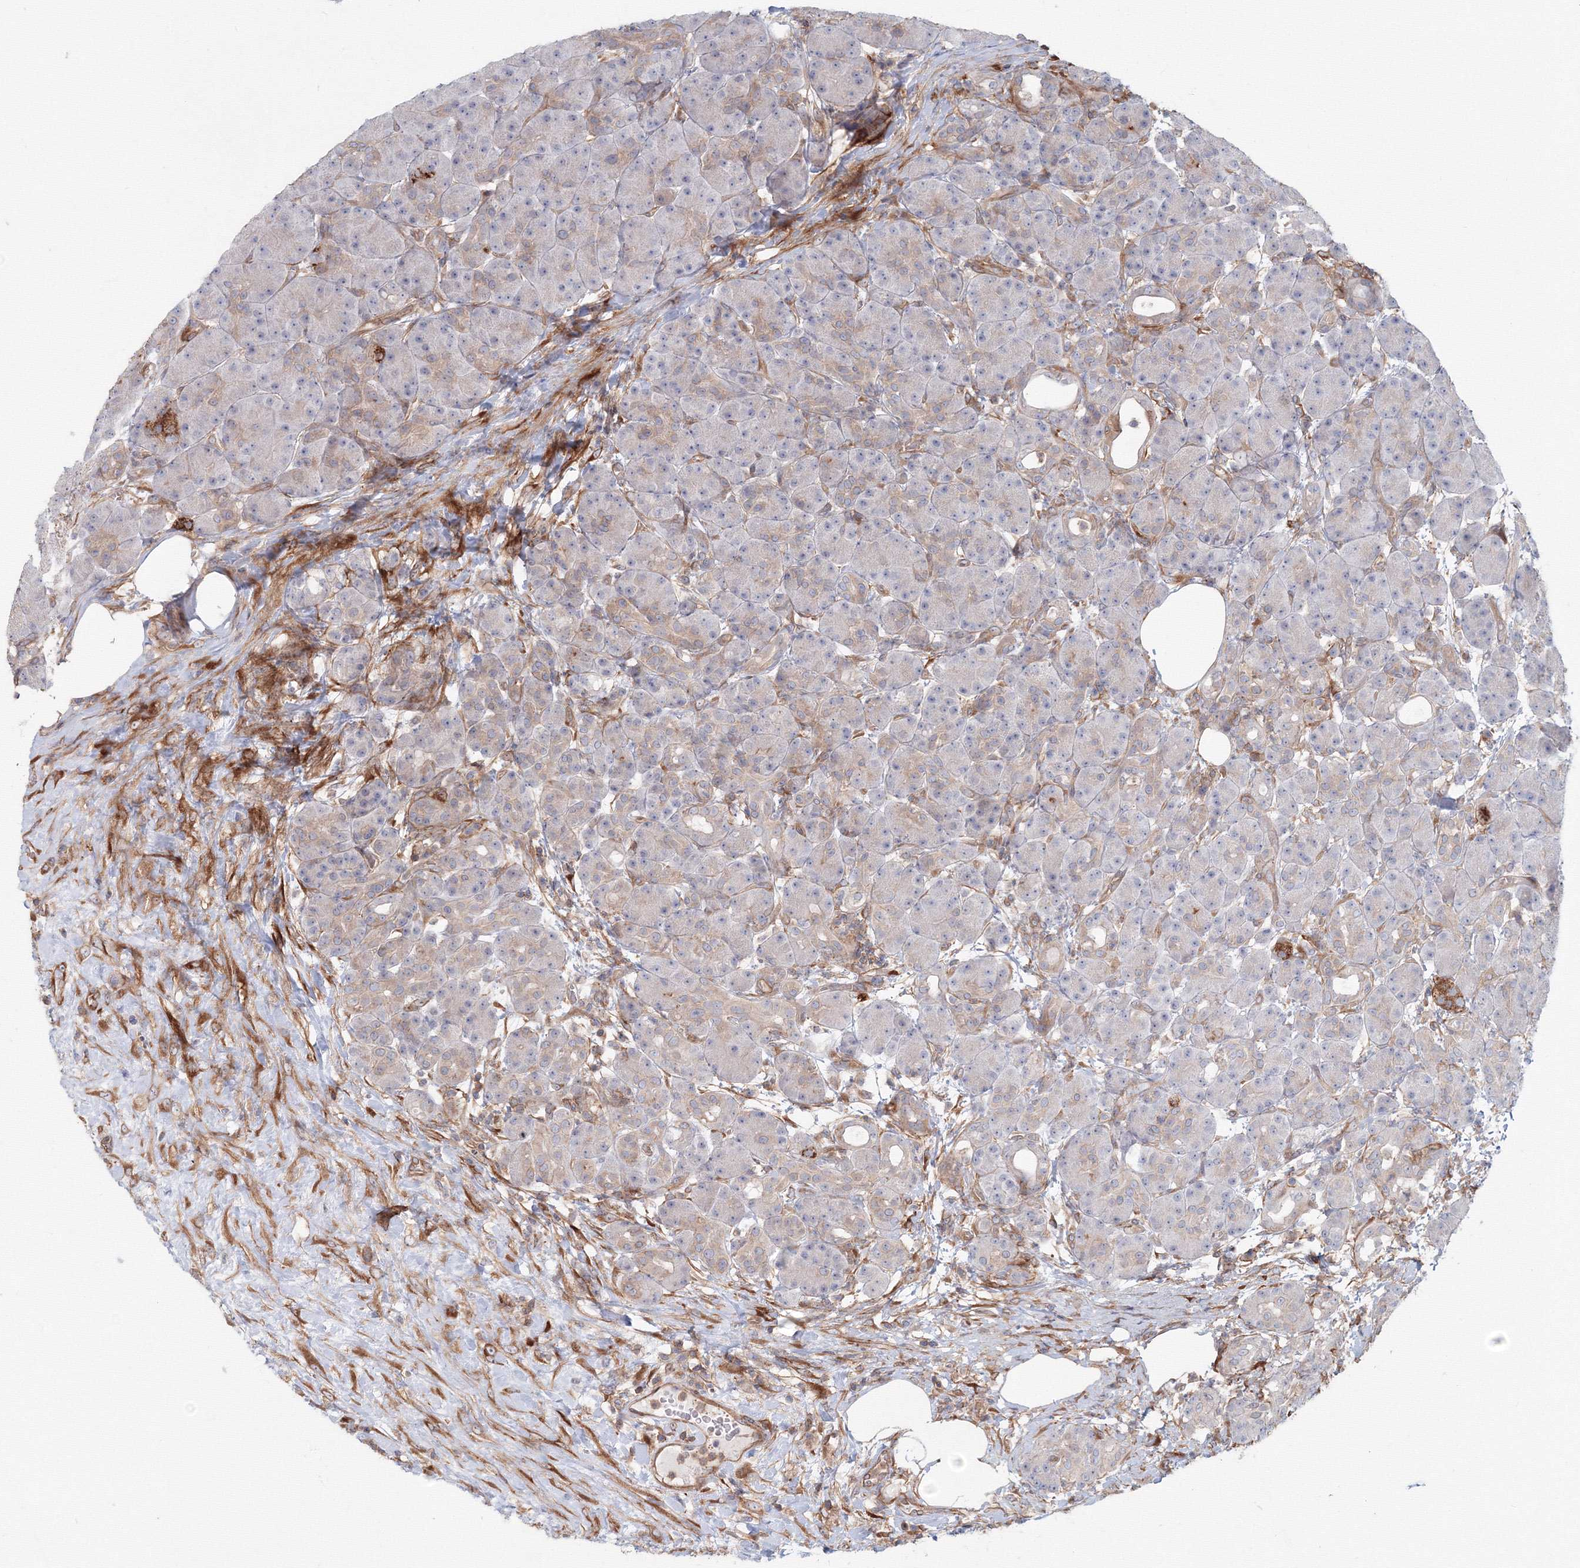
{"staining": {"intensity": "weak", "quantity": "<25%", "location": "cytoplasmic/membranous"}, "tissue": "pancreas", "cell_type": "Exocrine glandular cells", "image_type": "normal", "snomed": [{"axis": "morphology", "description": "Normal tissue, NOS"}, {"axis": "topography", "description": "Pancreas"}], "caption": "Human pancreas stained for a protein using immunohistochemistry (IHC) reveals no staining in exocrine glandular cells.", "gene": "SH3PXD2A", "patient": {"sex": "male", "age": 63}}